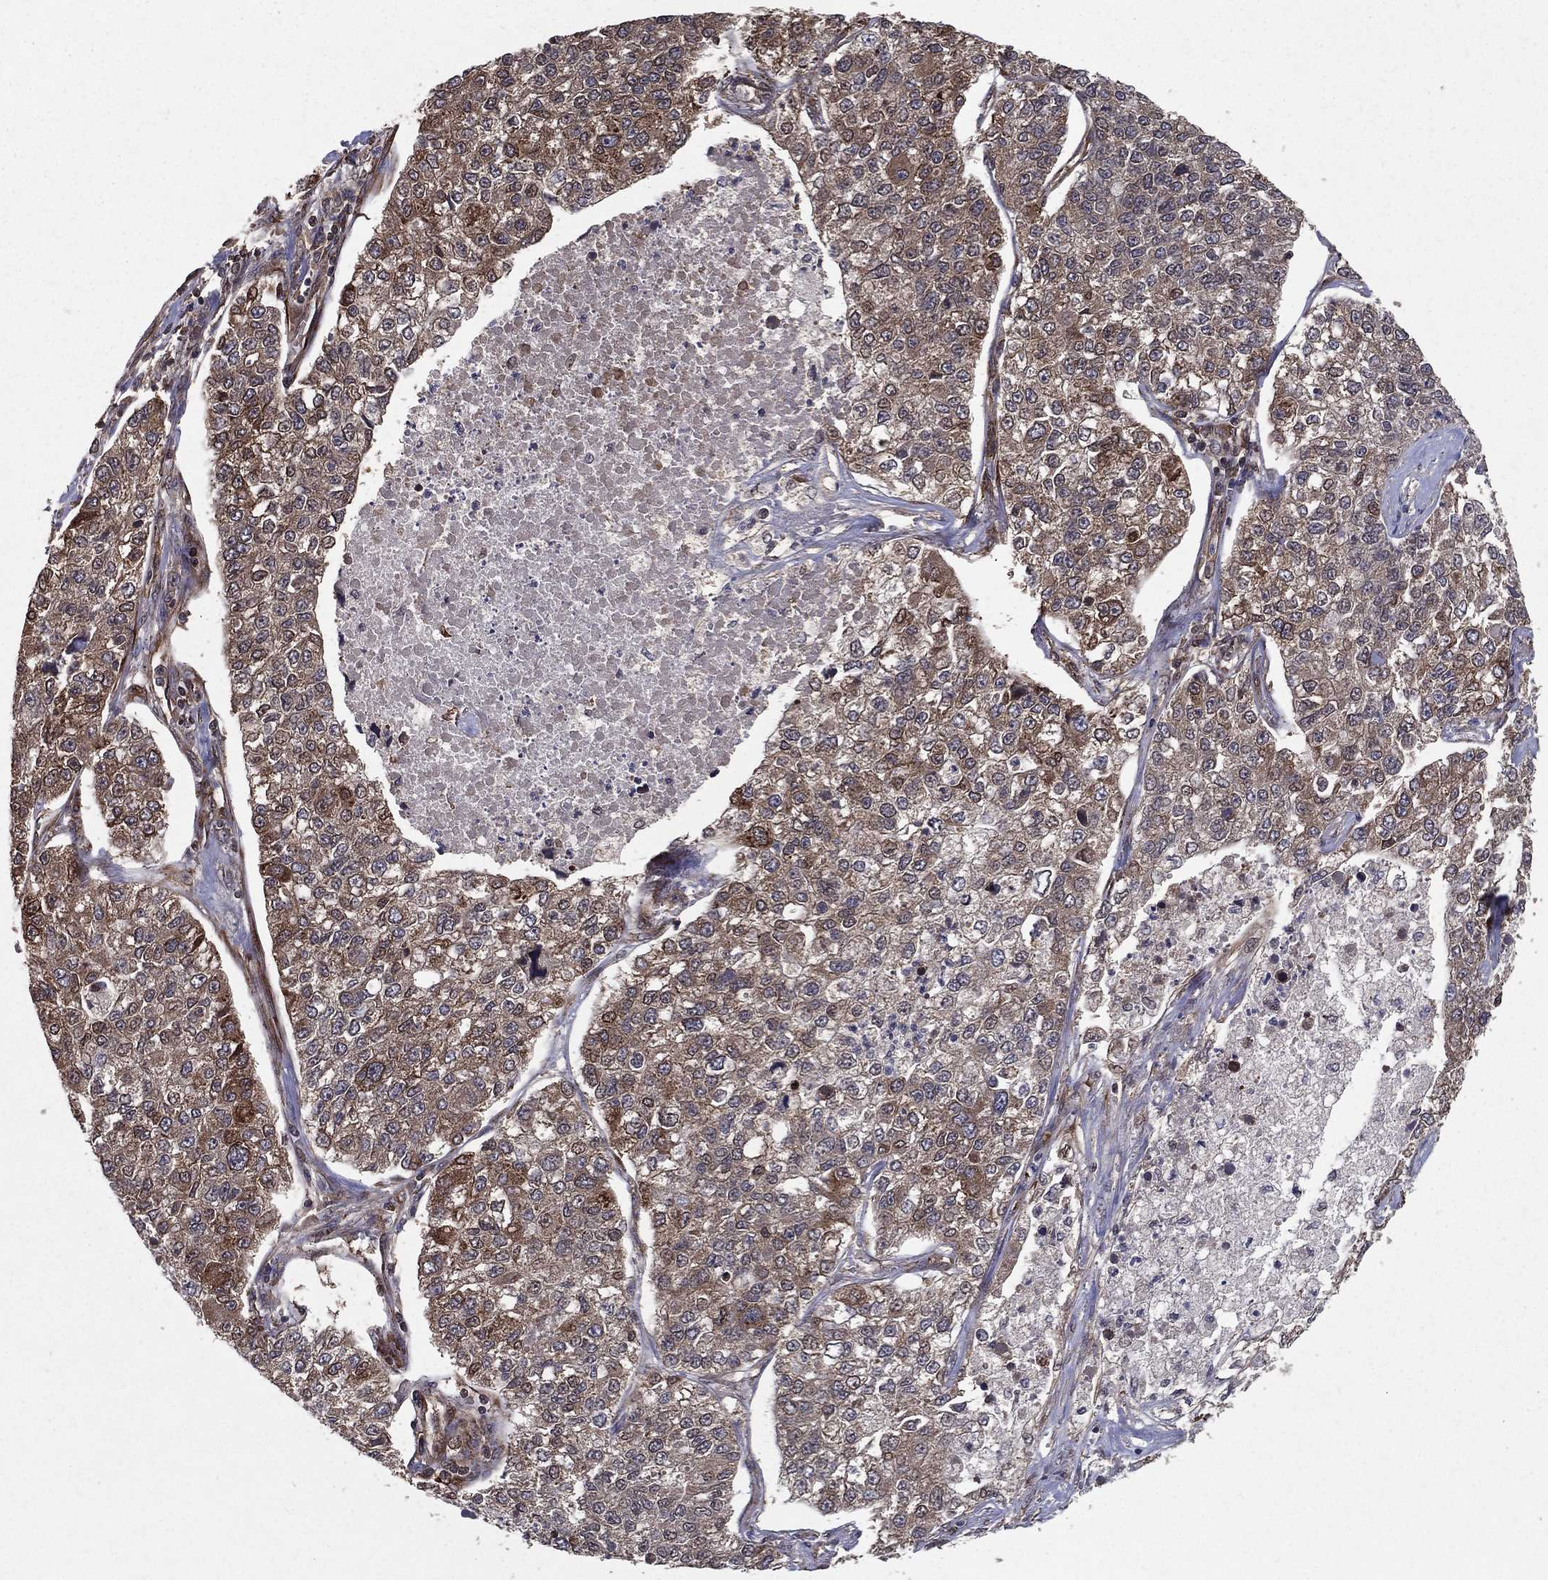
{"staining": {"intensity": "moderate", "quantity": "<25%", "location": "cytoplasmic/membranous"}, "tissue": "lung cancer", "cell_type": "Tumor cells", "image_type": "cancer", "snomed": [{"axis": "morphology", "description": "Adenocarcinoma, NOS"}, {"axis": "topography", "description": "Lung"}], "caption": "Protein positivity by immunohistochemistry exhibits moderate cytoplasmic/membranous expression in approximately <25% of tumor cells in lung adenocarcinoma. Immunohistochemistry stains the protein in brown and the nuclei are stained blue.", "gene": "CERS2", "patient": {"sex": "male", "age": 49}}